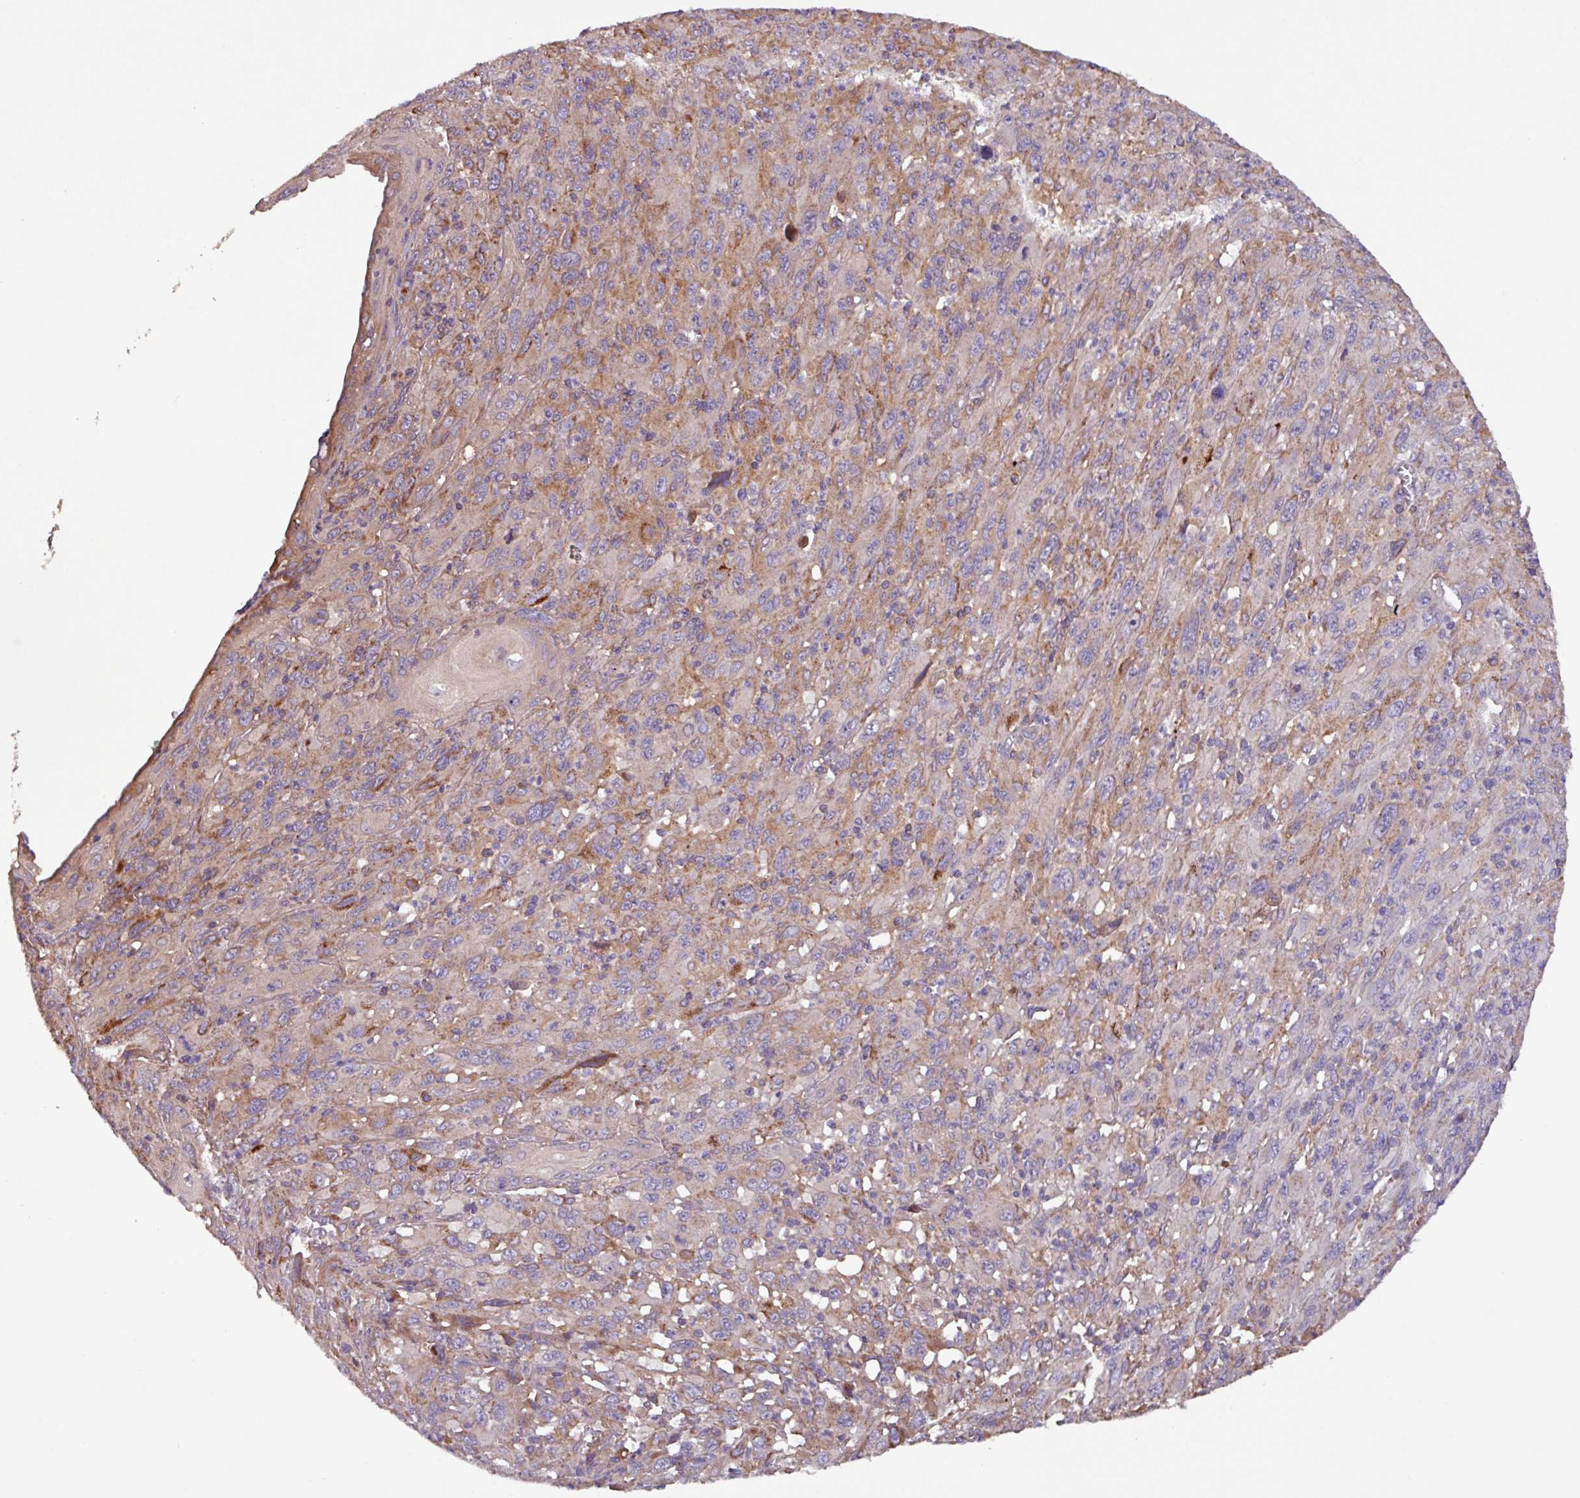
{"staining": {"intensity": "moderate", "quantity": "<25%", "location": "cytoplasmic/membranous"}, "tissue": "melanoma", "cell_type": "Tumor cells", "image_type": "cancer", "snomed": [{"axis": "morphology", "description": "Malignant melanoma, Metastatic site"}, {"axis": "topography", "description": "Skin"}], "caption": "A brown stain highlights moderate cytoplasmic/membranous expression of a protein in human malignant melanoma (metastatic site) tumor cells.", "gene": "PTPRQ", "patient": {"sex": "female", "age": 56}}